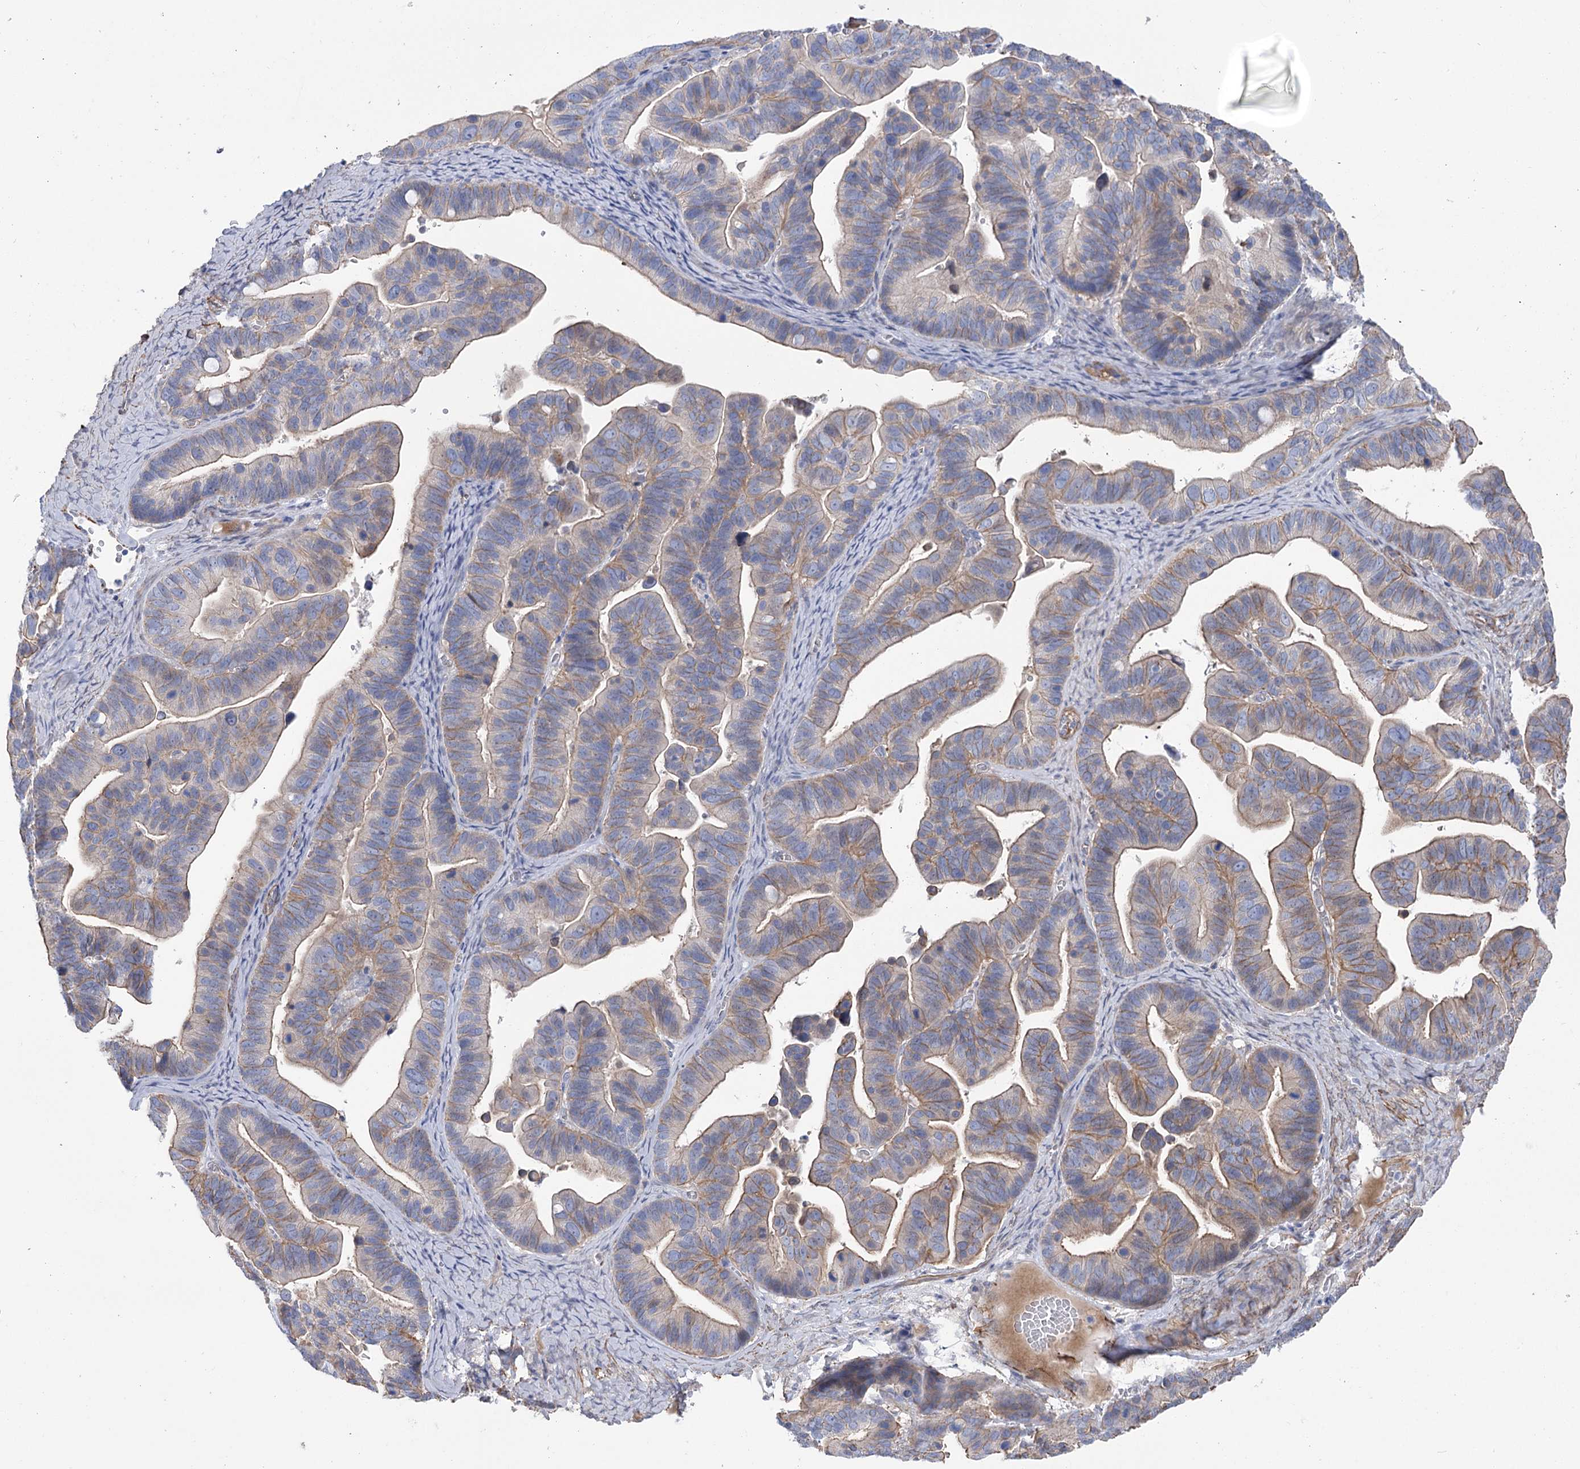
{"staining": {"intensity": "weak", "quantity": "25%-75%", "location": "cytoplasmic/membranous"}, "tissue": "ovarian cancer", "cell_type": "Tumor cells", "image_type": "cancer", "snomed": [{"axis": "morphology", "description": "Cystadenocarcinoma, serous, NOS"}, {"axis": "topography", "description": "Ovary"}], "caption": "Ovarian cancer stained with a protein marker demonstrates weak staining in tumor cells.", "gene": "WASHC3", "patient": {"sex": "female", "age": 56}}